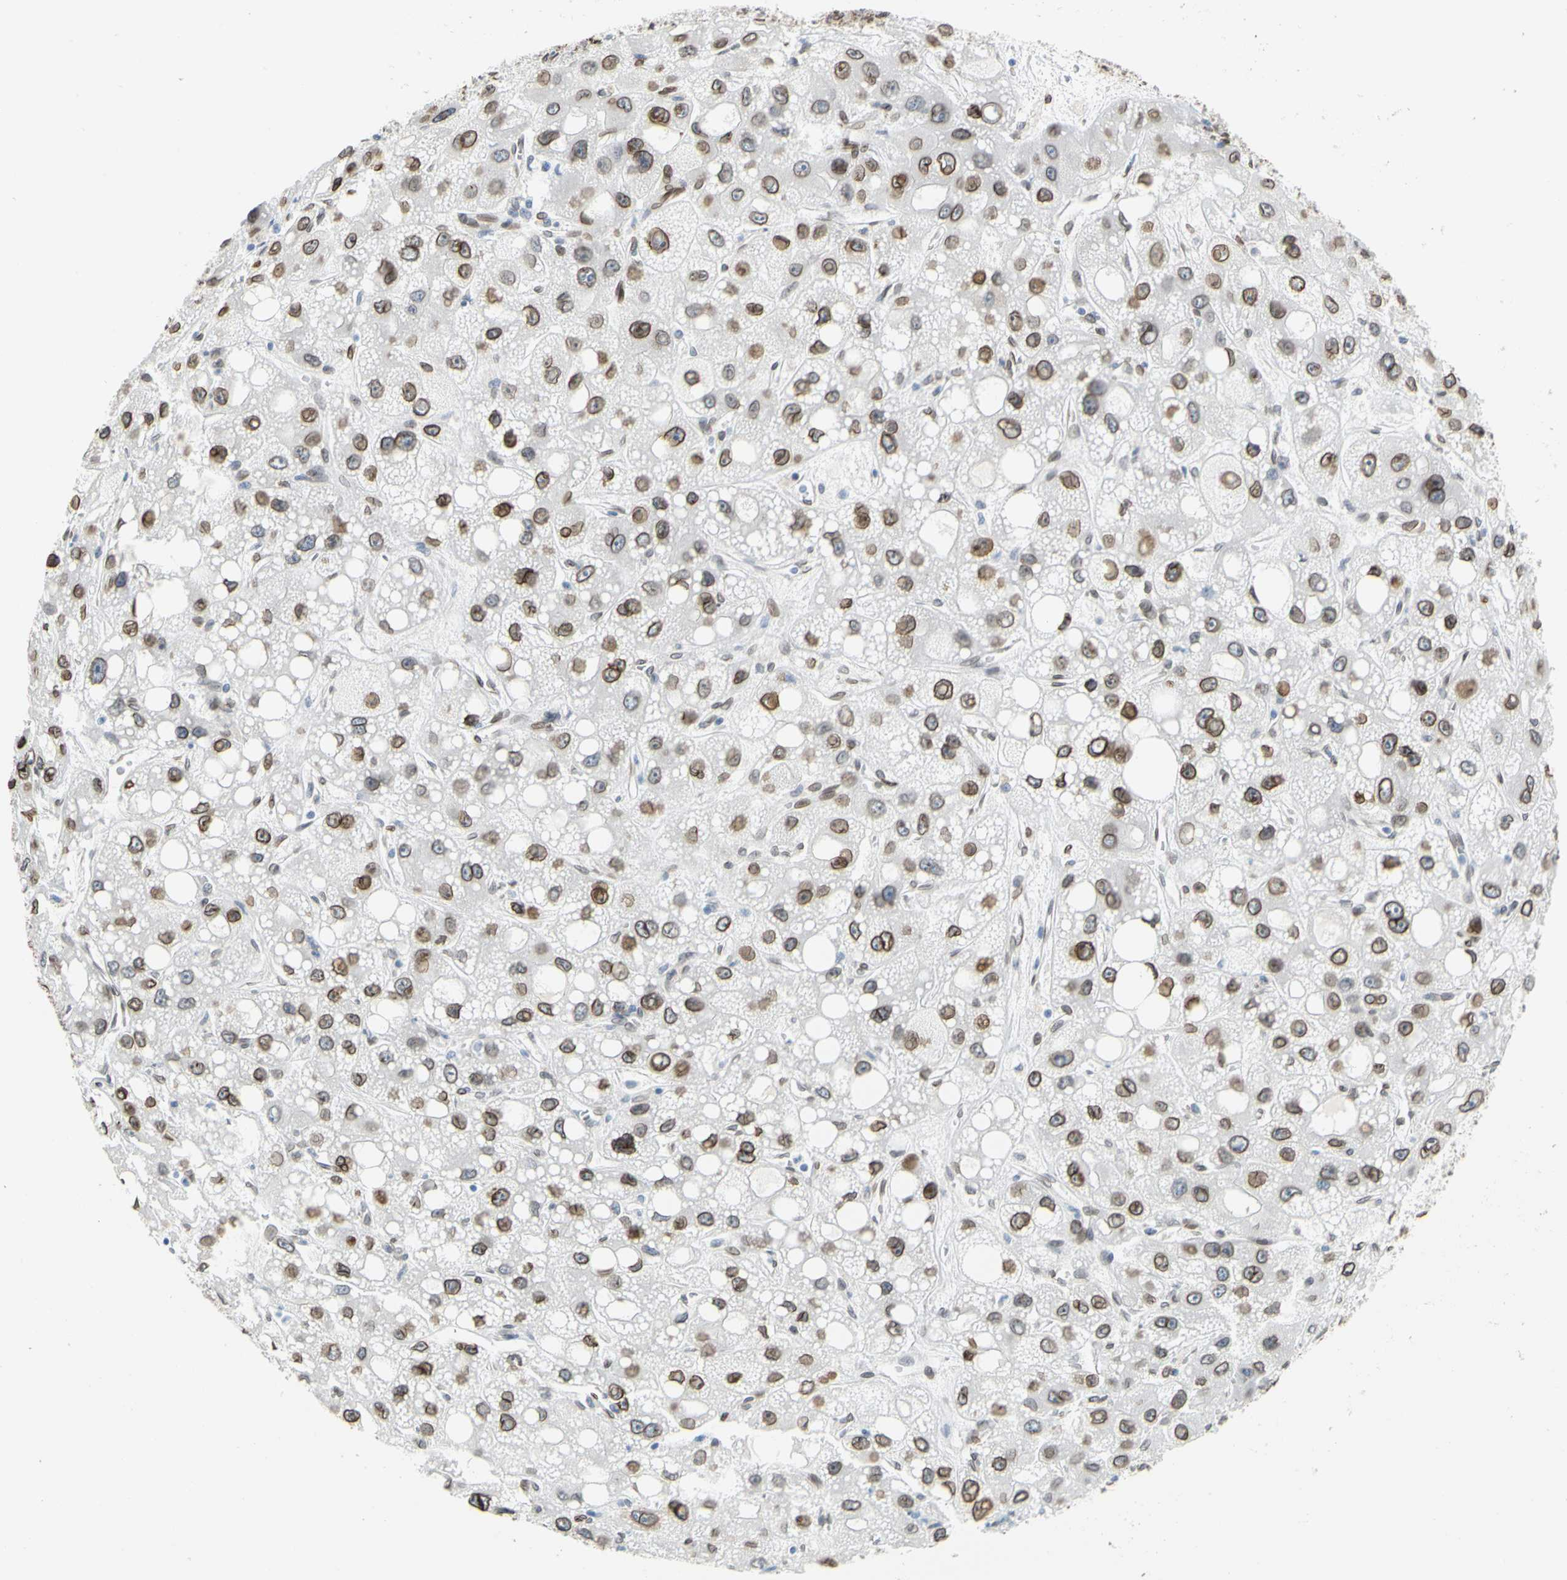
{"staining": {"intensity": "moderate", "quantity": ">75%", "location": "cytoplasmic/membranous,nuclear"}, "tissue": "liver cancer", "cell_type": "Tumor cells", "image_type": "cancer", "snomed": [{"axis": "morphology", "description": "Carcinoma, Hepatocellular, NOS"}, {"axis": "topography", "description": "Liver"}], "caption": "Moderate cytoplasmic/membranous and nuclear positivity is appreciated in about >75% of tumor cells in liver cancer.", "gene": "SUN1", "patient": {"sex": "male", "age": 55}}